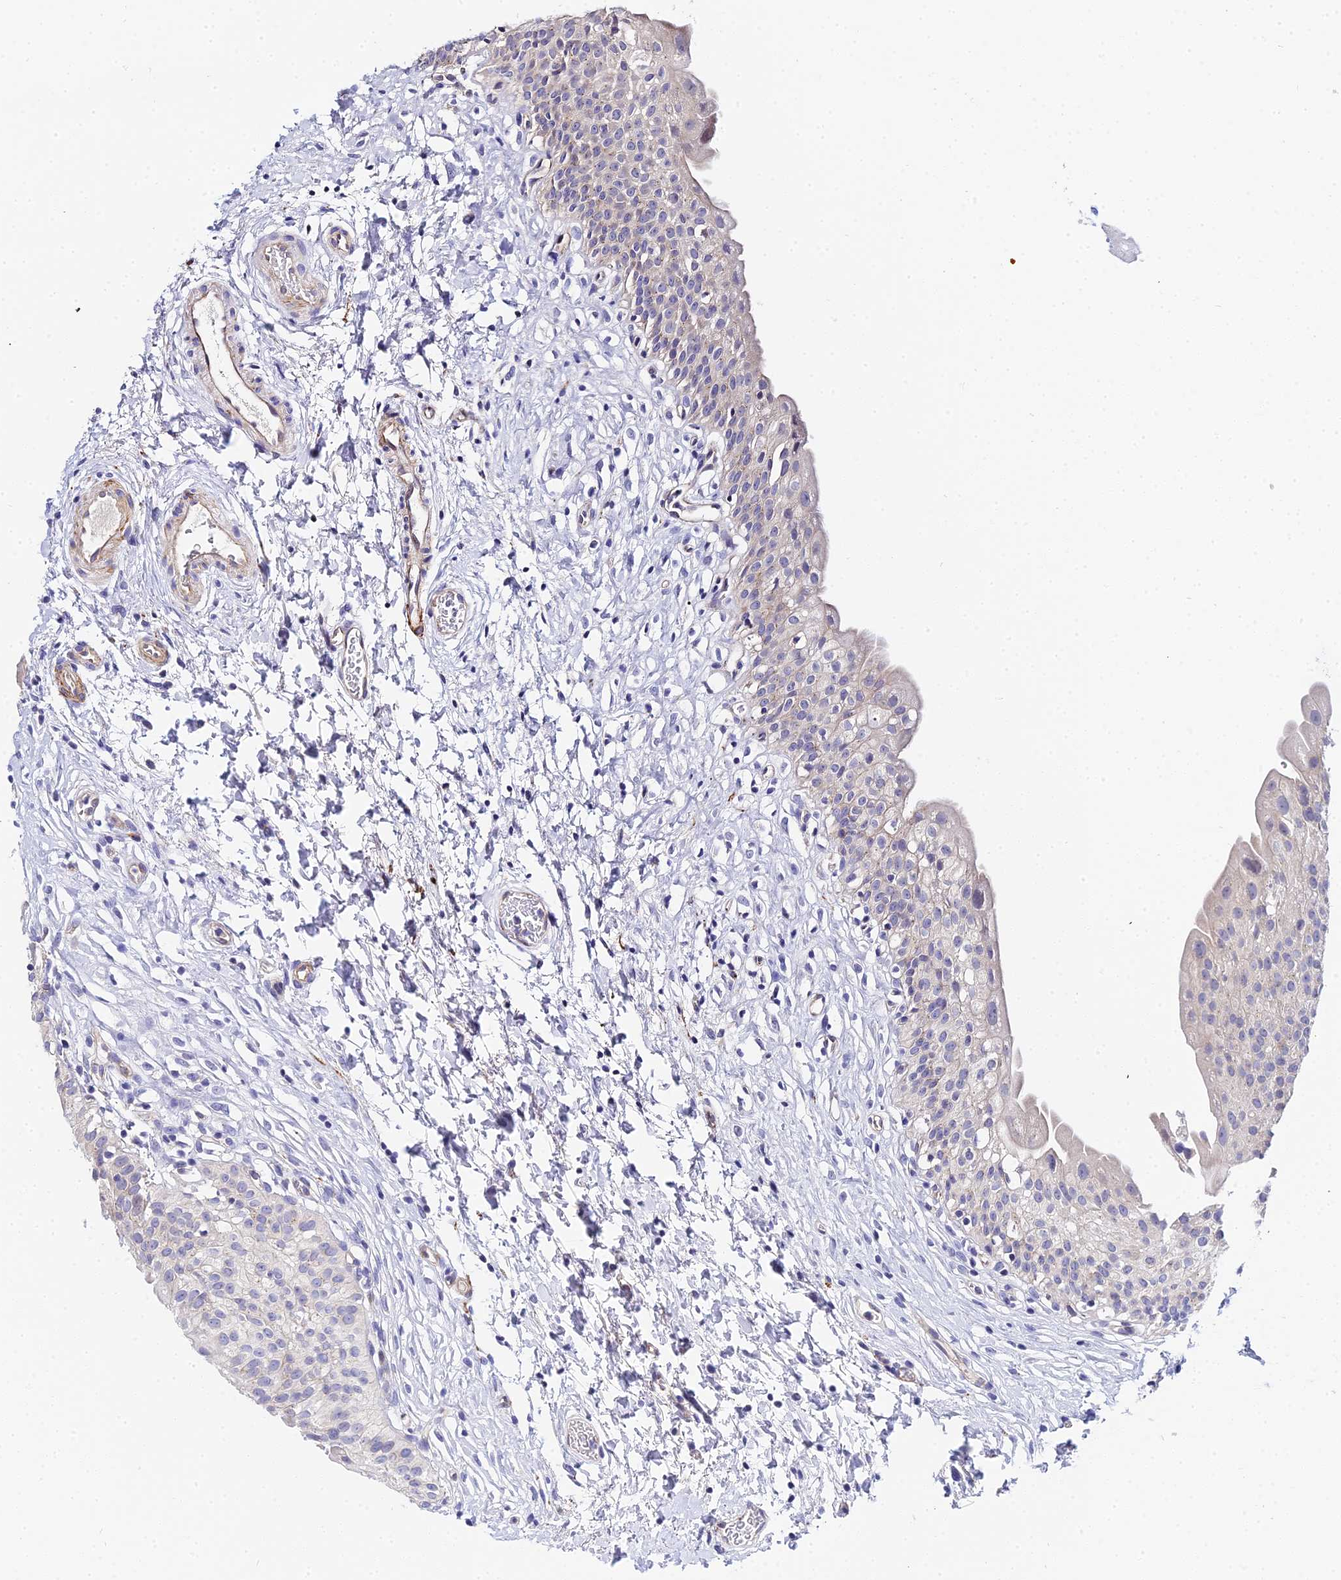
{"staining": {"intensity": "negative", "quantity": "none", "location": "none"}, "tissue": "urinary bladder", "cell_type": "Urothelial cells", "image_type": "normal", "snomed": [{"axis": "morphology", "description": "Normal tissue, NOS"}, {"axis": "topography", "description": "Urinary bladder"}], "caption": "Immunohistochemistry of benign urinary bladder exhibits no staining in urothelial cells.", "gene": "APOBEC3H", "patient": {"sex": "male", "age": 51}}